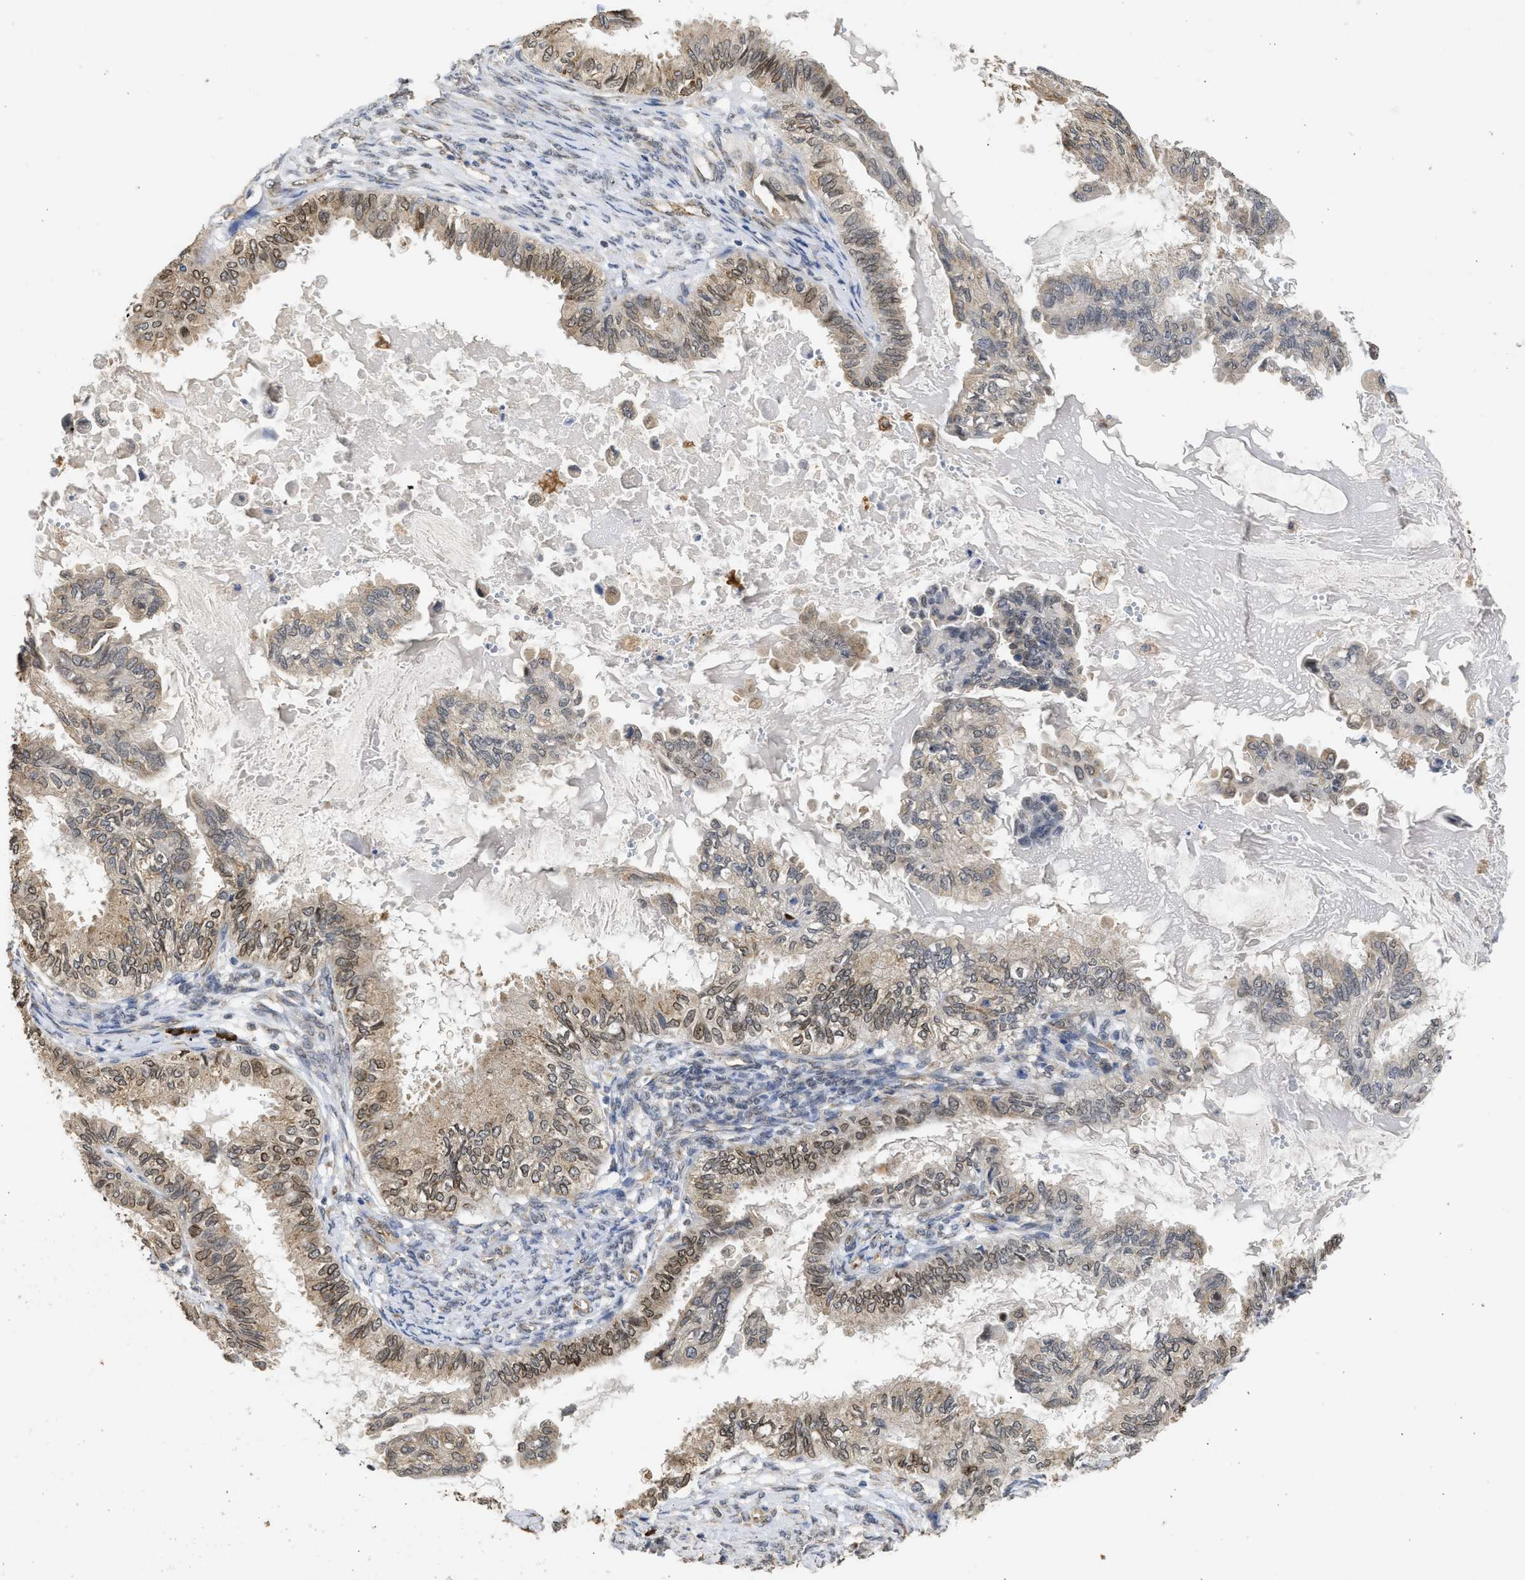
{"staining": {"intensity": "moderate", "quantity": ">75%", "location": "cytoplasmic/membranous,nuclear"}, "tissue": "cervical cancer", "cell_type": "Tumor cells", "image_type": "cancer", "snomed": [{"axis": "morphology", "description": "Normal tissue, NOS"}, {"axis": "morphology", "description": "Adenocarcinoma, NOS"}, {"axis": "topography", "description": "Cervix"}, {"axis": "topography", "description": "Endometrium"}], "caption": "High-power microscopy captured an immunohistochemistry (IHC) photomicrograph of cervical cancer (adenocarcinoma), revealing moderate cytoplasmic/membranous and nuclear staining in about >75% of tumor cells.", "gene": "DNAJC1", "patient": {"sex": "female", "age": 86}}